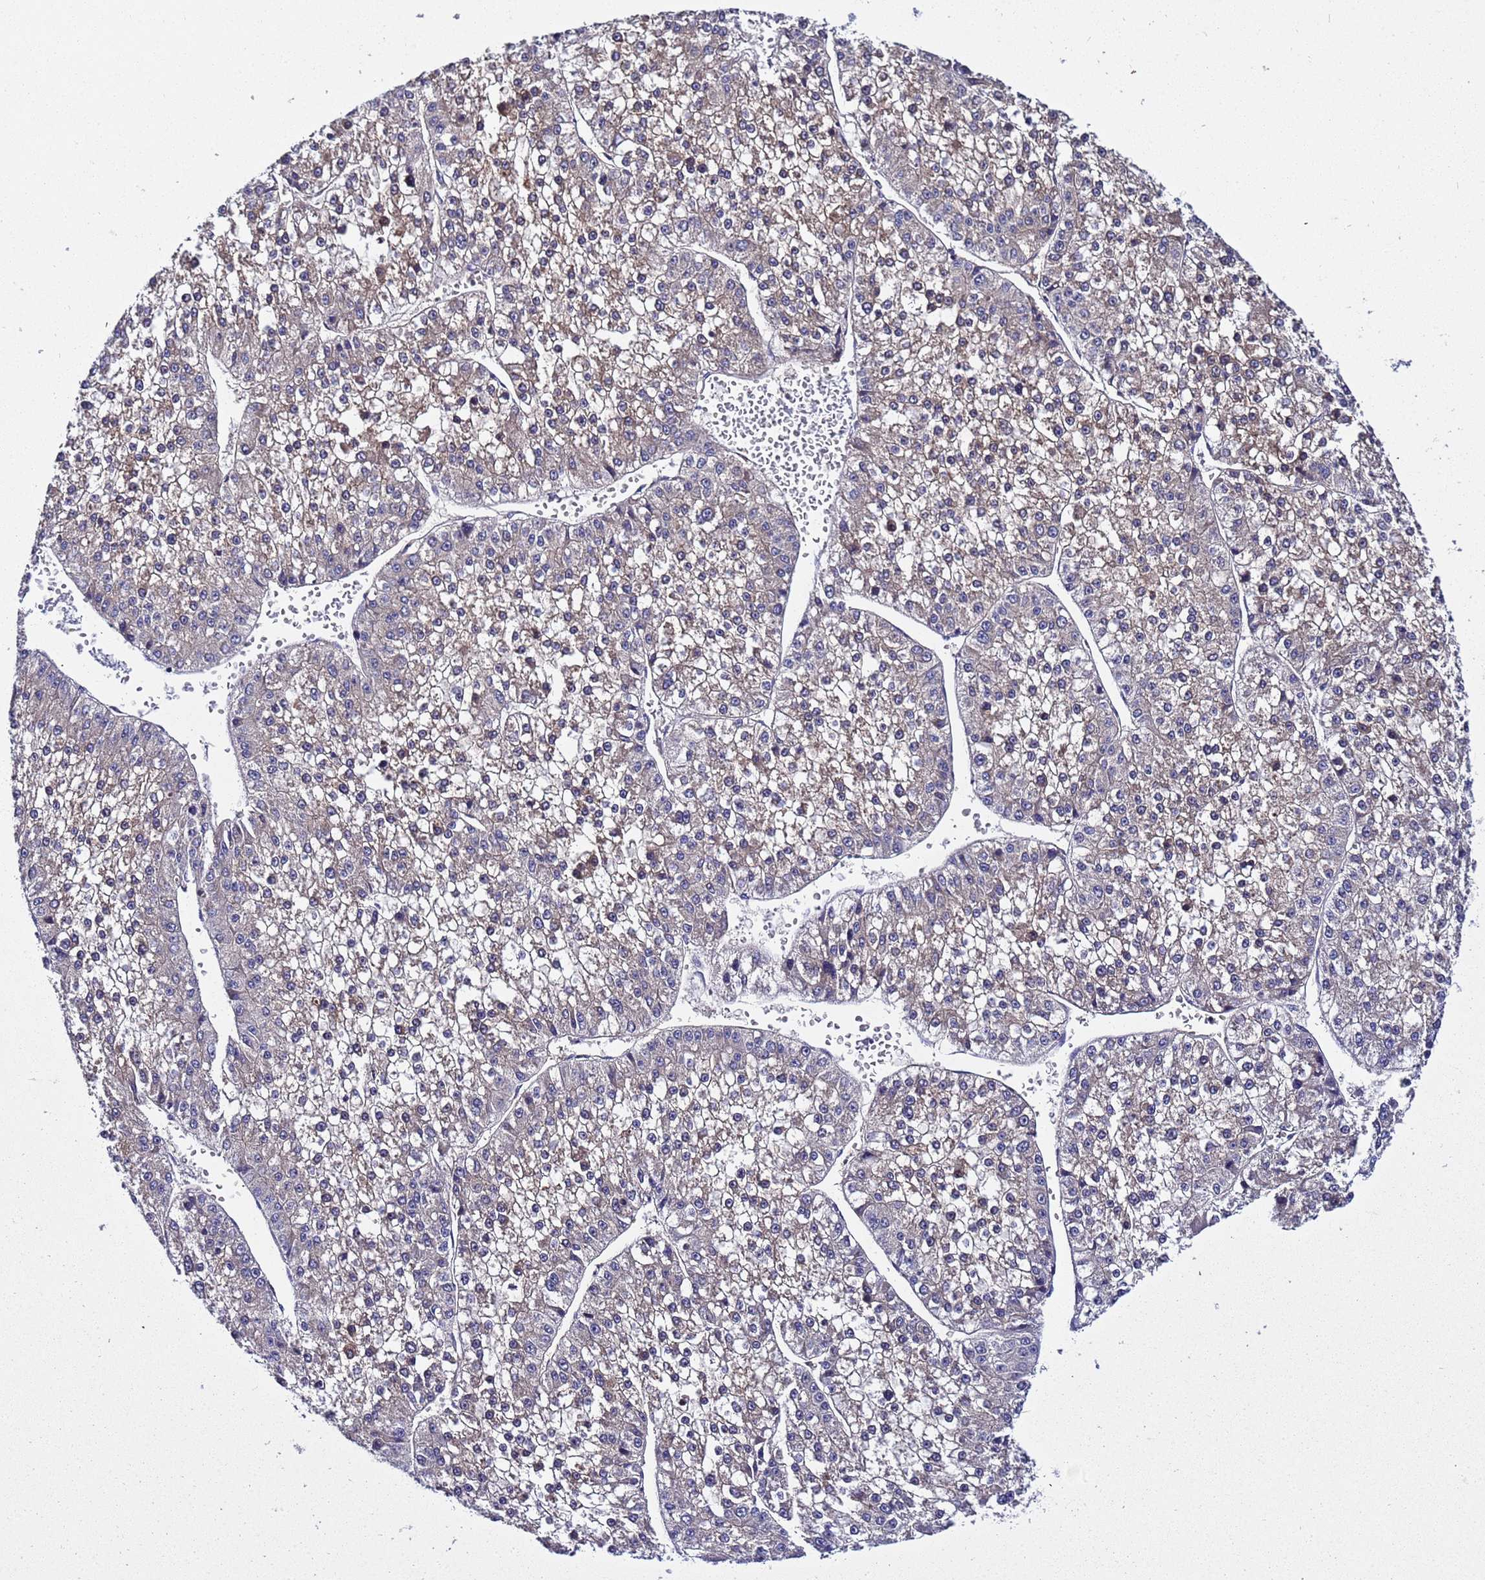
{"staining": {"intensity": "weak", "quantity": "25%-75%", "location": "cytoplasmic/membranous"}, "tissue": "liver cancer", "cell_type": "Tumor cells", "image_type": "cancer", "snomed": [{"axis": "morphology", "description": "Carcinoma, Hepatocellular, NOS"}, {"axis": "topography", "description": "Liver"}], "caption": "Liver hepatocellular carcinoma stained with a brown dye exhibits weak cytoplasmic/membranous positive staining in about 25%-75% of tumor cells.", "gene": "PLXDC2", "patient": {"sex": "female", "age": 73}}